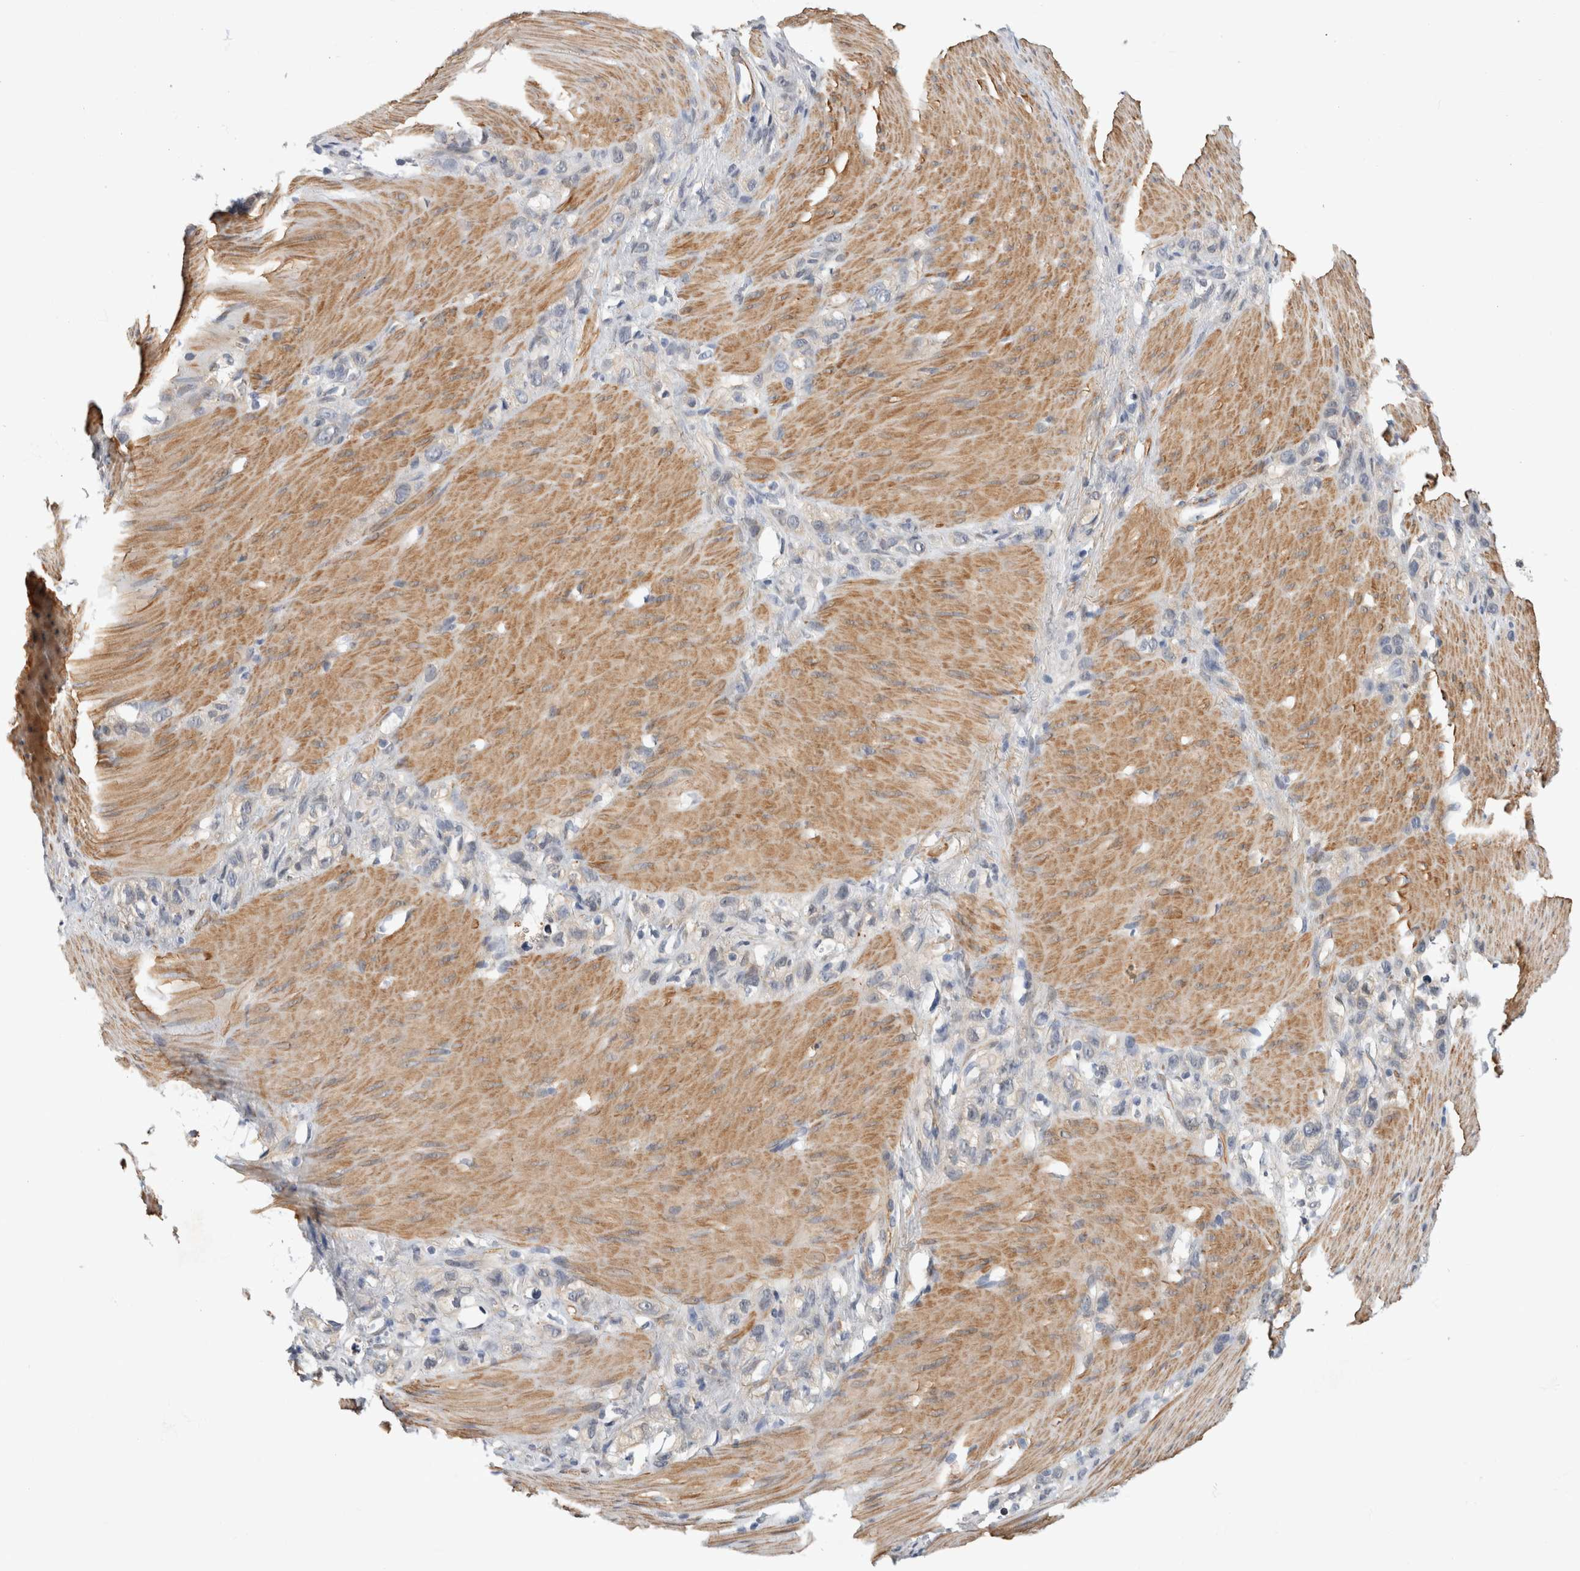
{"staining": {"intensity": "negative", "quantity": "none", "location": "none"}, "tissue": "stomach cancer", "cell_type": "Tumor cells", "image_type": "cancer", "snomed": [{"axis": "morphology", "description": "Normal tissue, NOS"}, {"axis": "morphology", "description": "Adenocarcinoma, NOS"}, {"axis": "morphology", "description": "Adenocarcinoma, High grade"}, {"axis": "topography", "description": "Stomach, upper"}, {"axis": "topography", "description": "Stomach"}], "caption": "Immunohistochemistry (IHC) micrograph of human stomach adenocarcinoma stained for a protein (brown), which displays no expression in tumor cells. The staining was performed using DAB to visualize the protein expression in brown, while the nuclei were stained in blue with hematoxylin (Magnification: 20x).", "gene": "PGM1", "patient": {"sex": "female", "age": 65}}